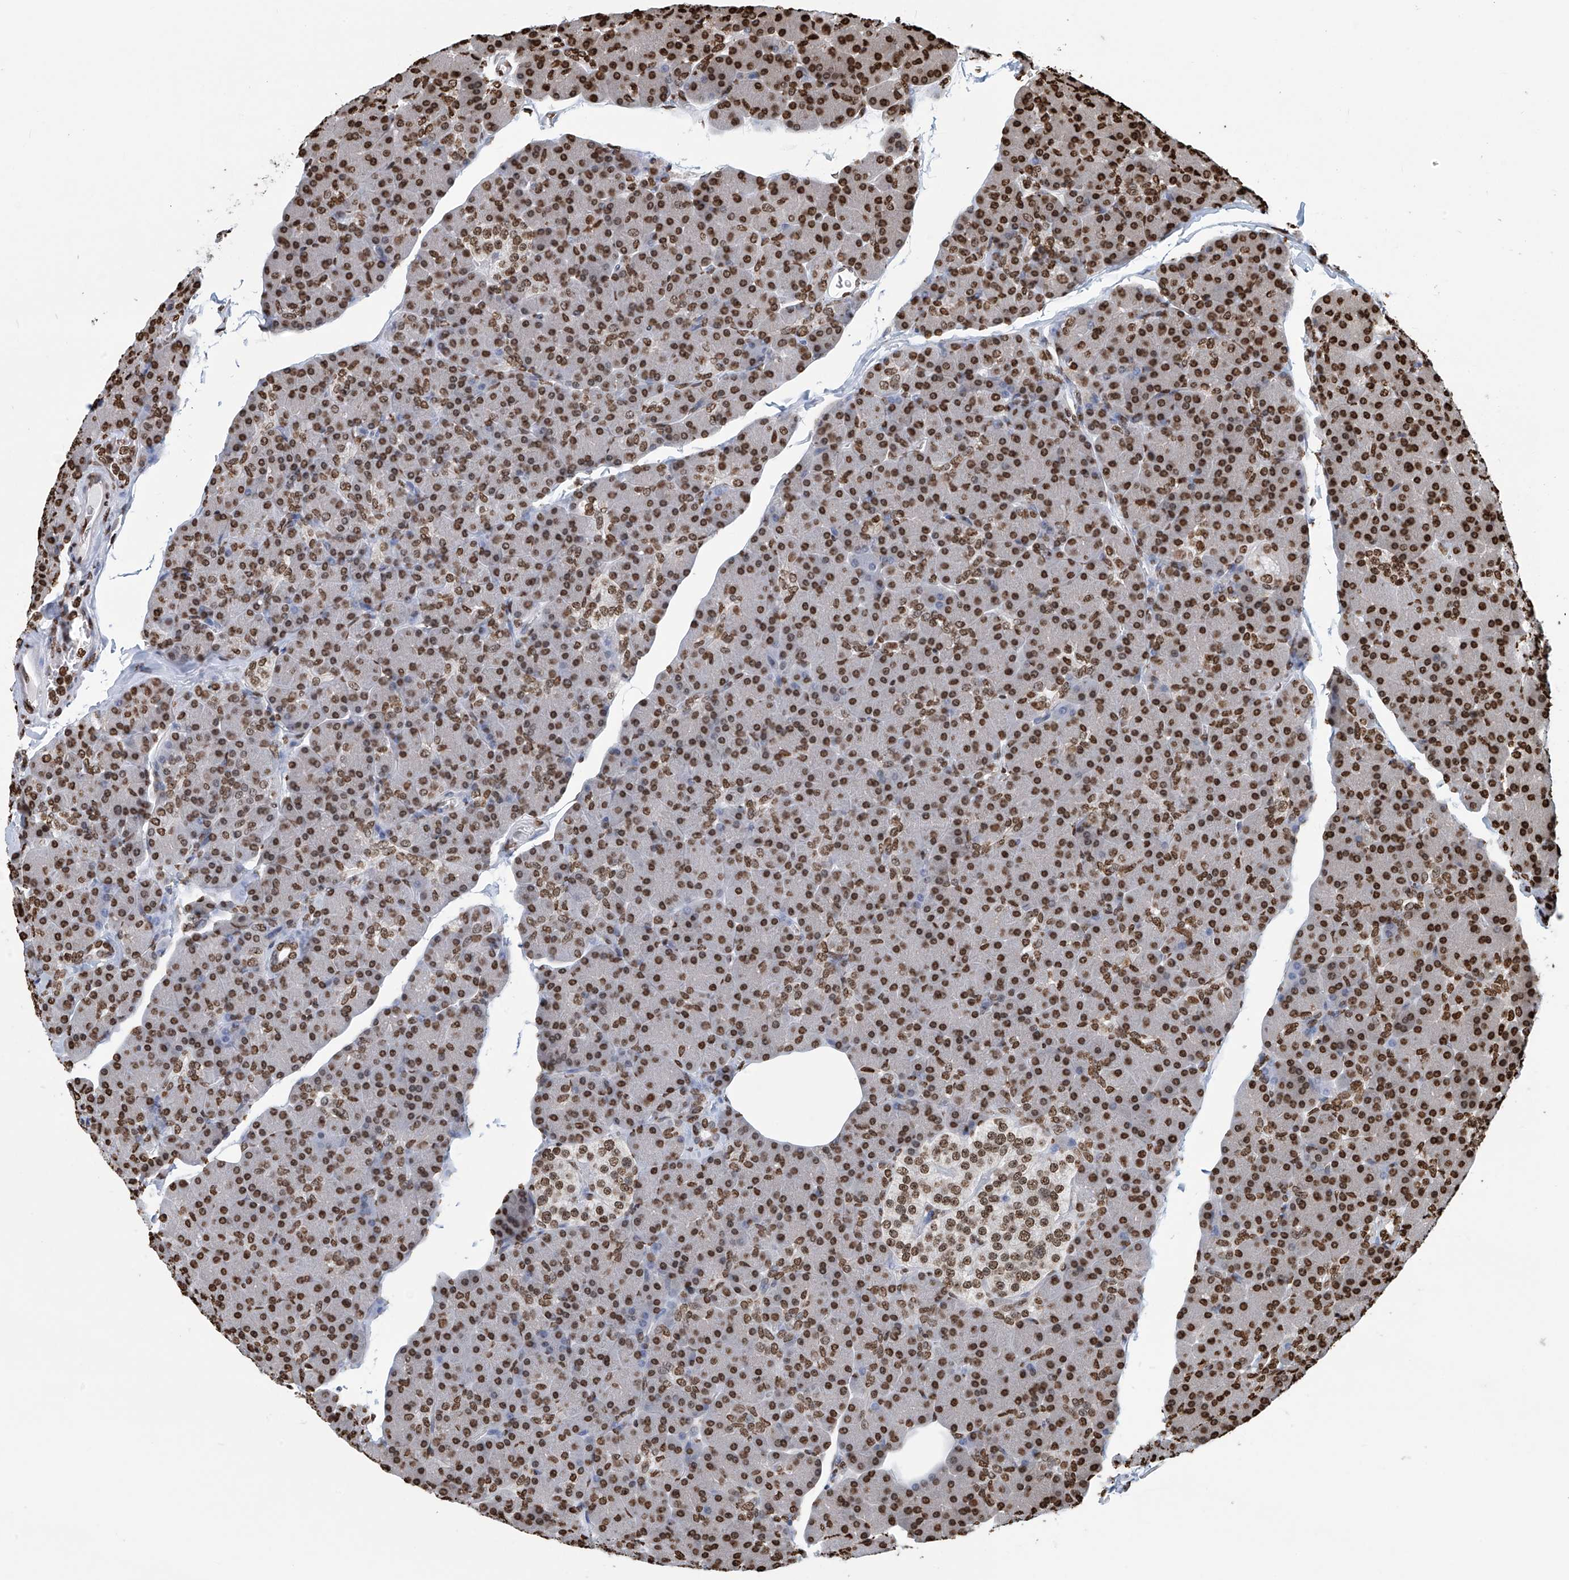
{"staining": {"intensity": "strong", "quantity": ">75%", "location": "nuclear"}, "tissue": "pancreas", "cell_type": "Exocrine glandular cells", "image_type": "normal", "snomed": [{"axis": "morphology", "description": "Normal tissue, NOS"}, {"axis": "topography", "description": "Pancreas"}], "caption": "Pancreas was stained to show a protein in brown. There is high levels of strong nuclear expression in about >75% of exocrine glandular cells. The protein of interest is stained brown, and the nuclei are stained in blue (DAB IHC with brightfield microscopy, high magnification).", "gene": "DPPA2", "patient": {"sex": "female", "age": 43}}